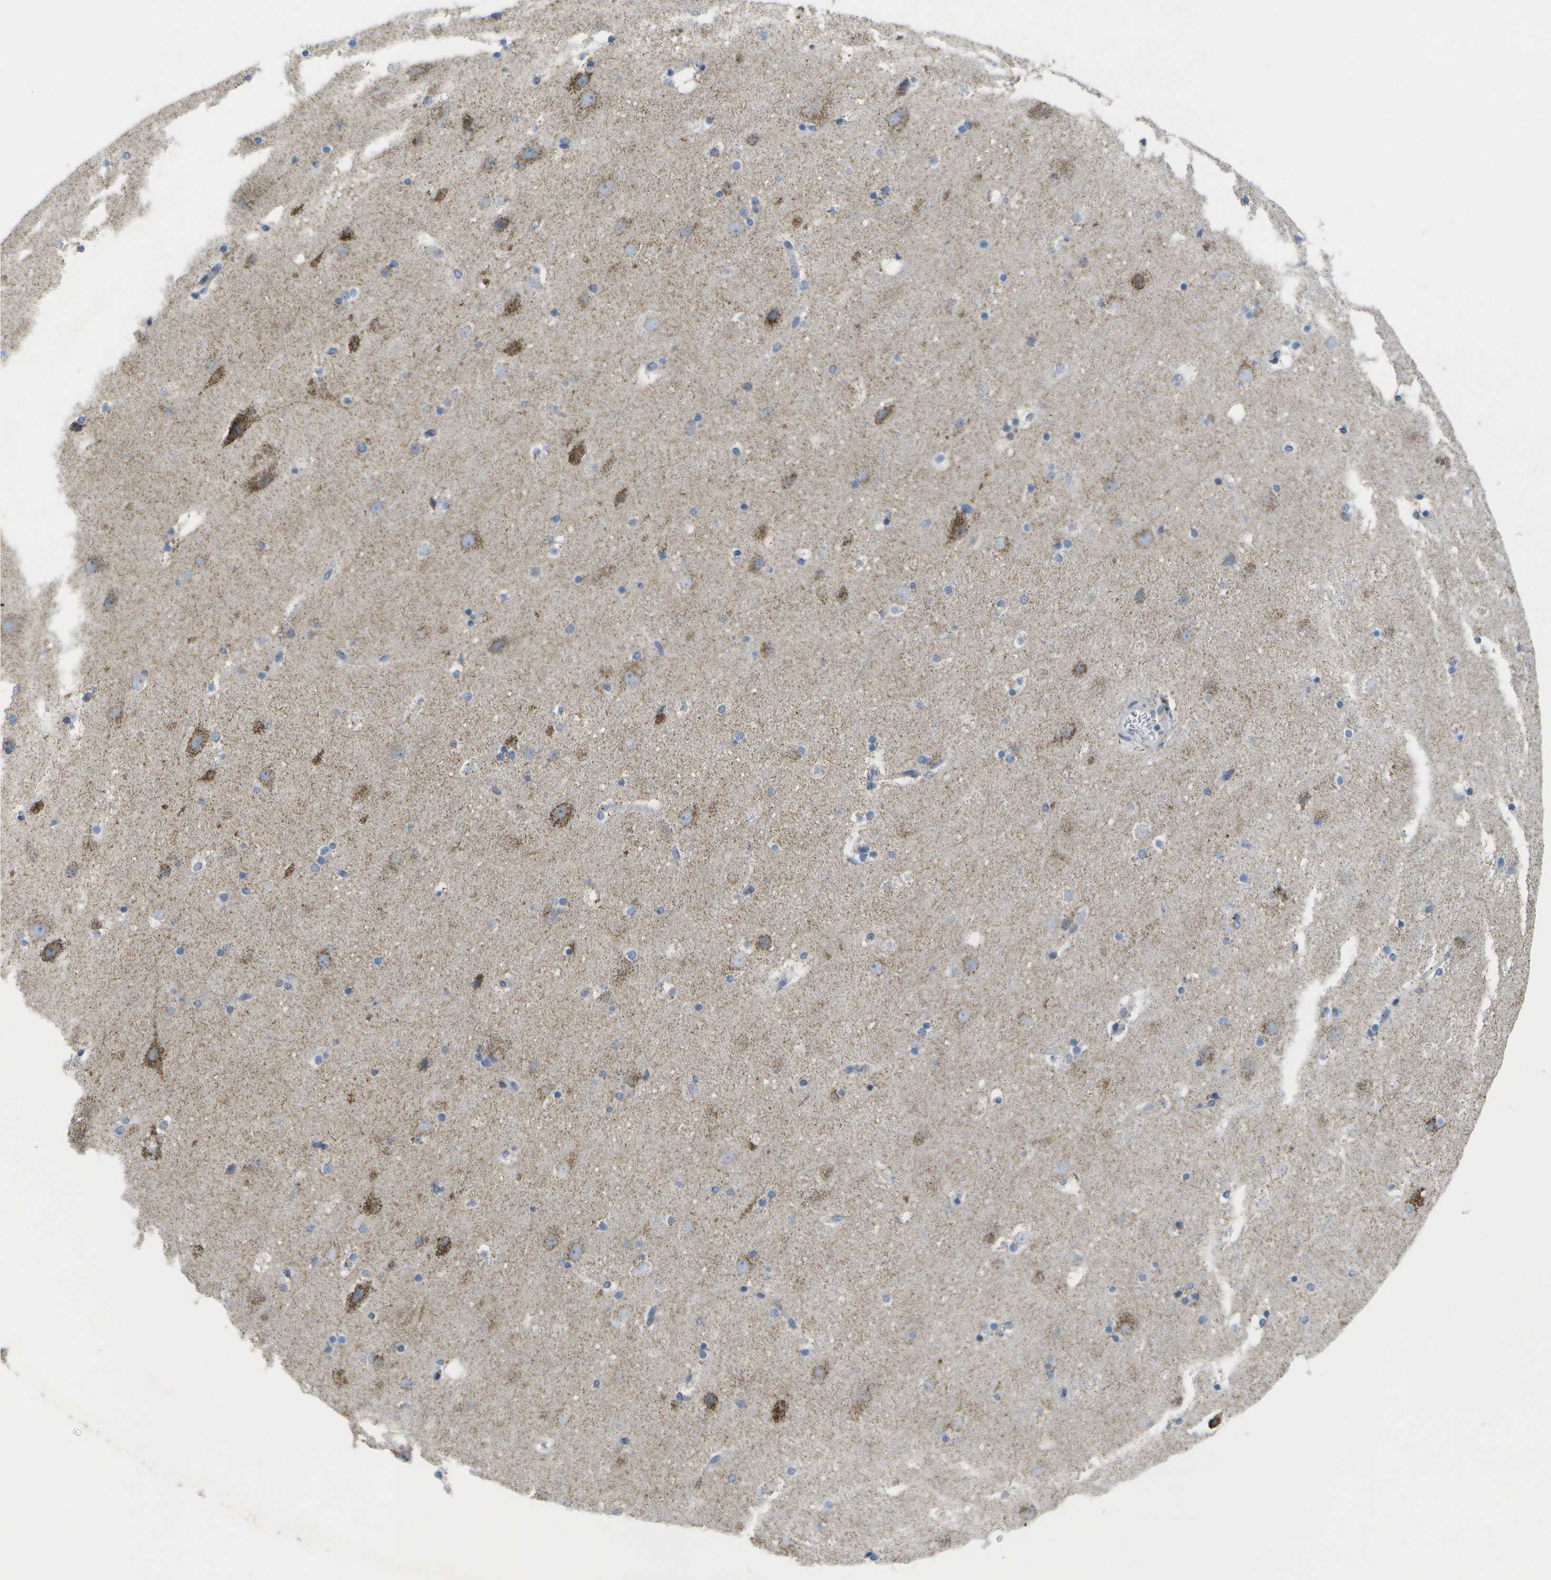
{"staining": {"intensity": "negative", "quantity": "none", "location": "none"}, "tissue": "cerebral cortex", "cell_type": "Endothelial cells", "image_type": "normal", "snomed": [{"axis": "morphology", "description": "Normal tissue, NOS"}, {"axis": "topography", "description": "Cerebral cortex"}], "caption": "The IHC histopathology image has no significant expression in endothelial cells of cerebral cortex. Nuclei are stained in blue.", "gene": "TMEM223", "patient": {"sex": "male", "age": 45}}